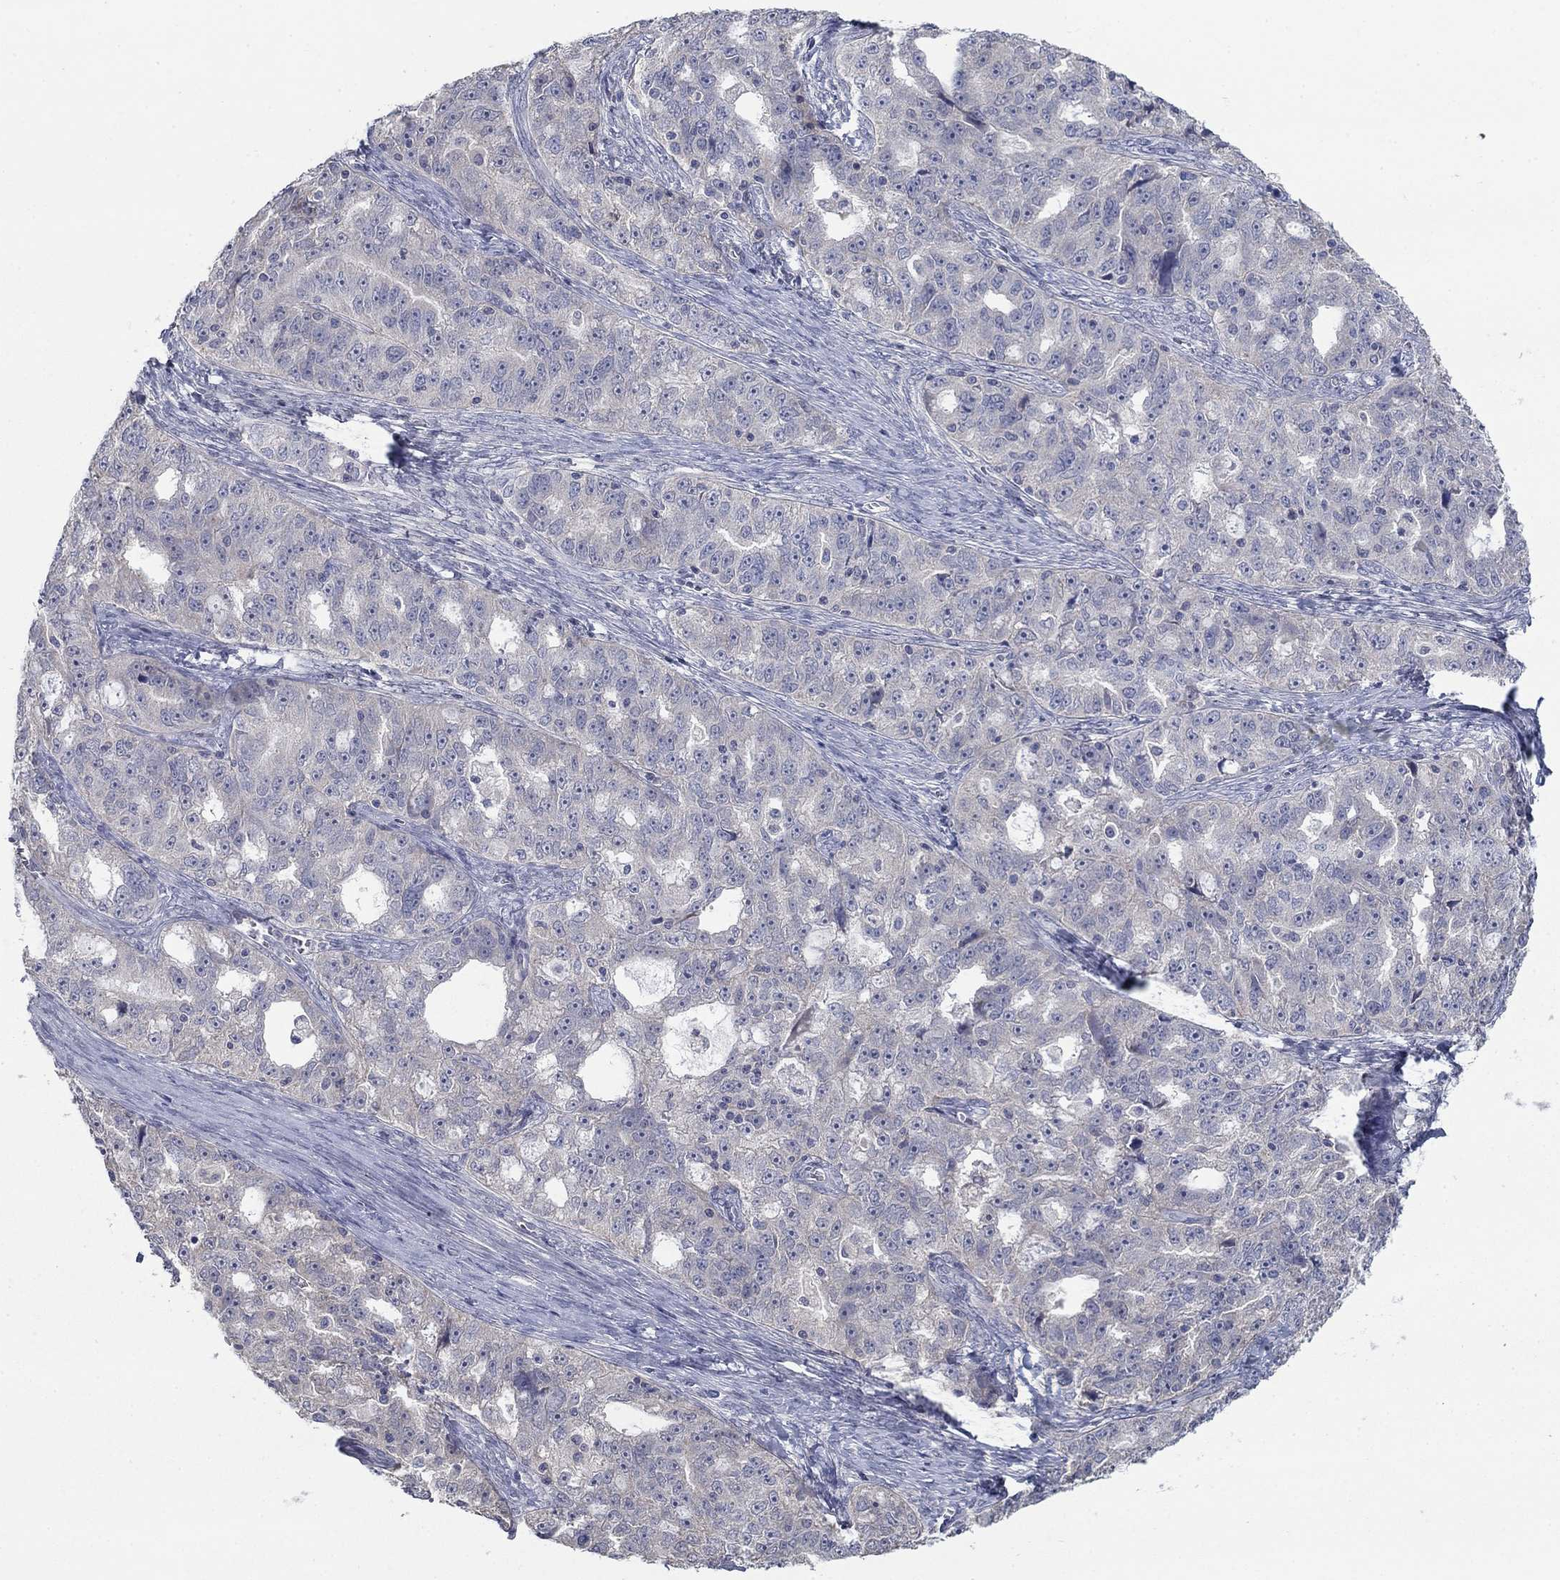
{"staining": {"intensity": "negative", "quantity": "none", "location": "none"}, "tissue": "ovarian cancer", "cell_type": "Tumor cells", "image_type": "cancer", "snomed": [{"axis": "morphology", "description": "Cystadenocarcinoma, serous, NOS"}, {"axis": "topography", "description": "Ovary"}], "caption": "Ovarian serous cystadenocarcinoma was stained to show a protein in brown. There is no significant staining in tumor cells.", "gene": "GRK7", "patient": {"sex": "female", "age": 51}}